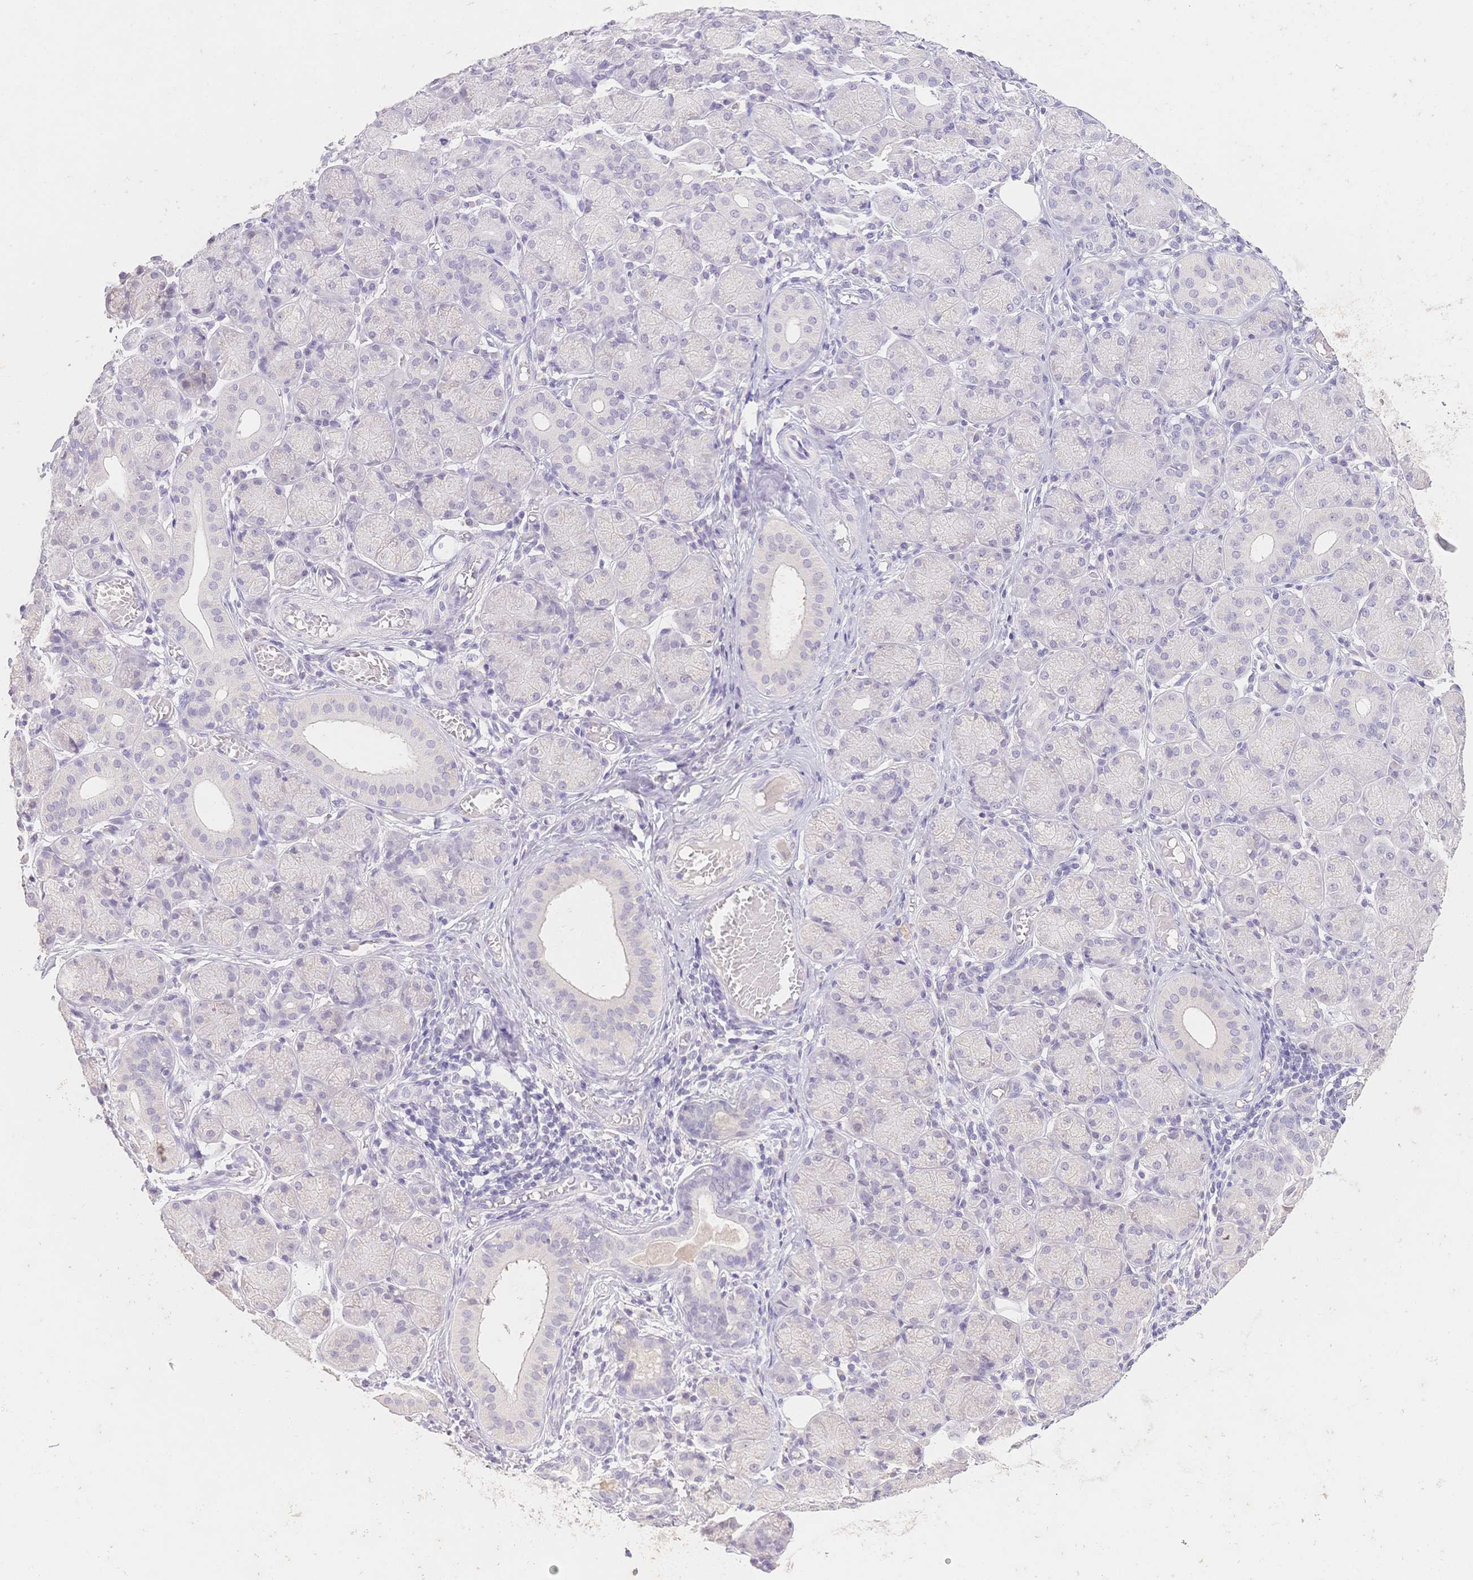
{"staining": {"intensity": "weak", "quantity": "<25%", "location": "cytoplasmic/membranous"}, "tissue": "salivary gland", "cell_type": "Glandular cells", "image_type": "normal", "snomed": [{"axis": "morphology", "description": "Normal tissue, NOS"}, {"axis": "topography", "description": "Salivary gland"}, {"axis": "topography", "description": "Peripheral nerve tissue"}], "caption": "An image of salivary gland stained for a protein demonstrates no brown staining in glandular cells. (Stains: DAB (3,3'-diaminobenzidine) immunohistochemistry with hematoxylin counter stain, Microscopy: brightfield microscopy at high magnification).", "gene": "SUV39H2", "patient": {"sex": "female", "age": 24}}